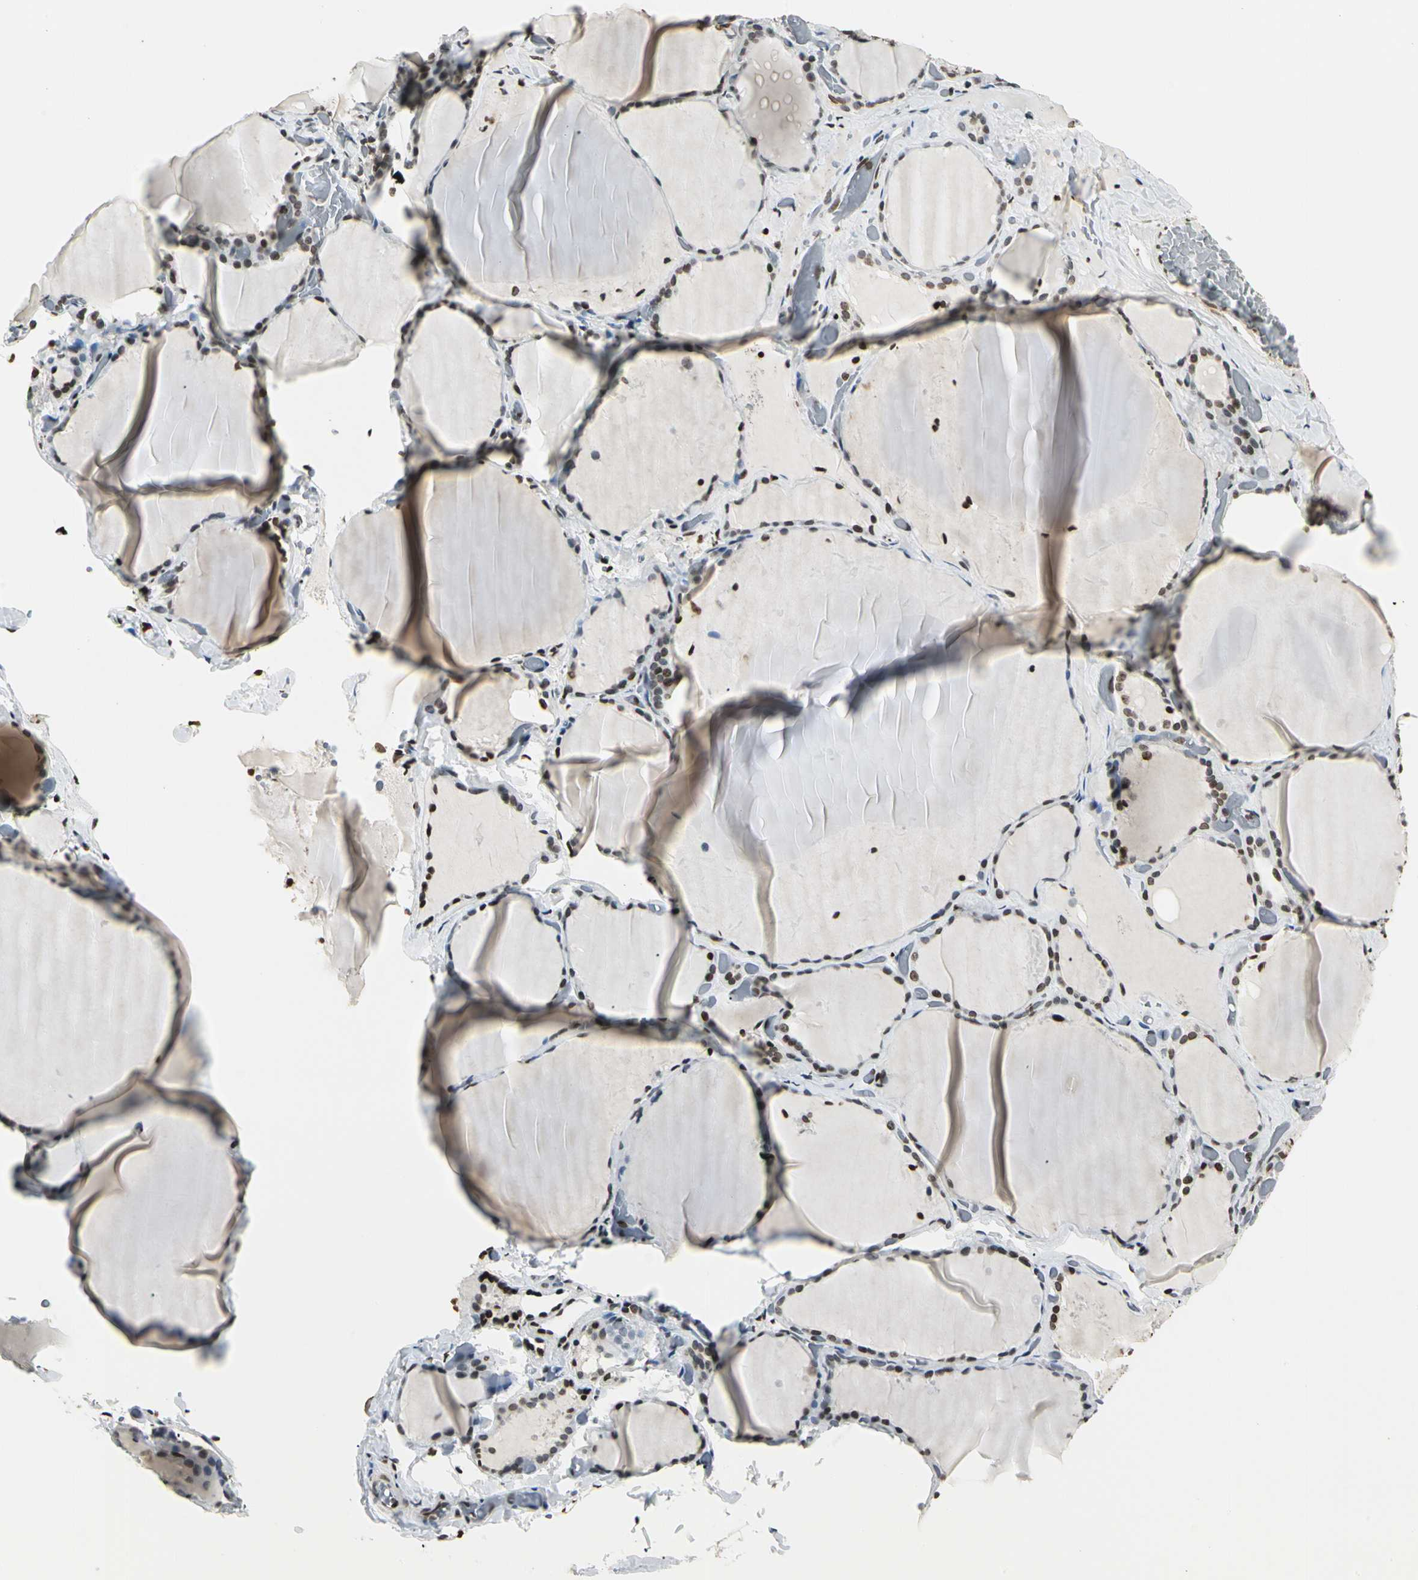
{"staining": {"intensity": "moderate", "quantity": ">75%", "location": "nuclear"}, "tissue": "thyroid gland", "cell_type": "Glandular cells", "image_type": "normal", "snomed": [{"axis": "morphology", "description": "Normal tissue, NOS"}, {"axis": "topography", "description": "Thyroid gland"}], "caption": "Immunohistochemical staining of normal thyroid gland reveals medium levels of moderate nuclear expression in about >75% of glandular cells. Immunohistochemistry stains the protein in brown and the nuclei are stained blue.", "gene": "FER", "patient": {"sex": "female", "age": 22}}